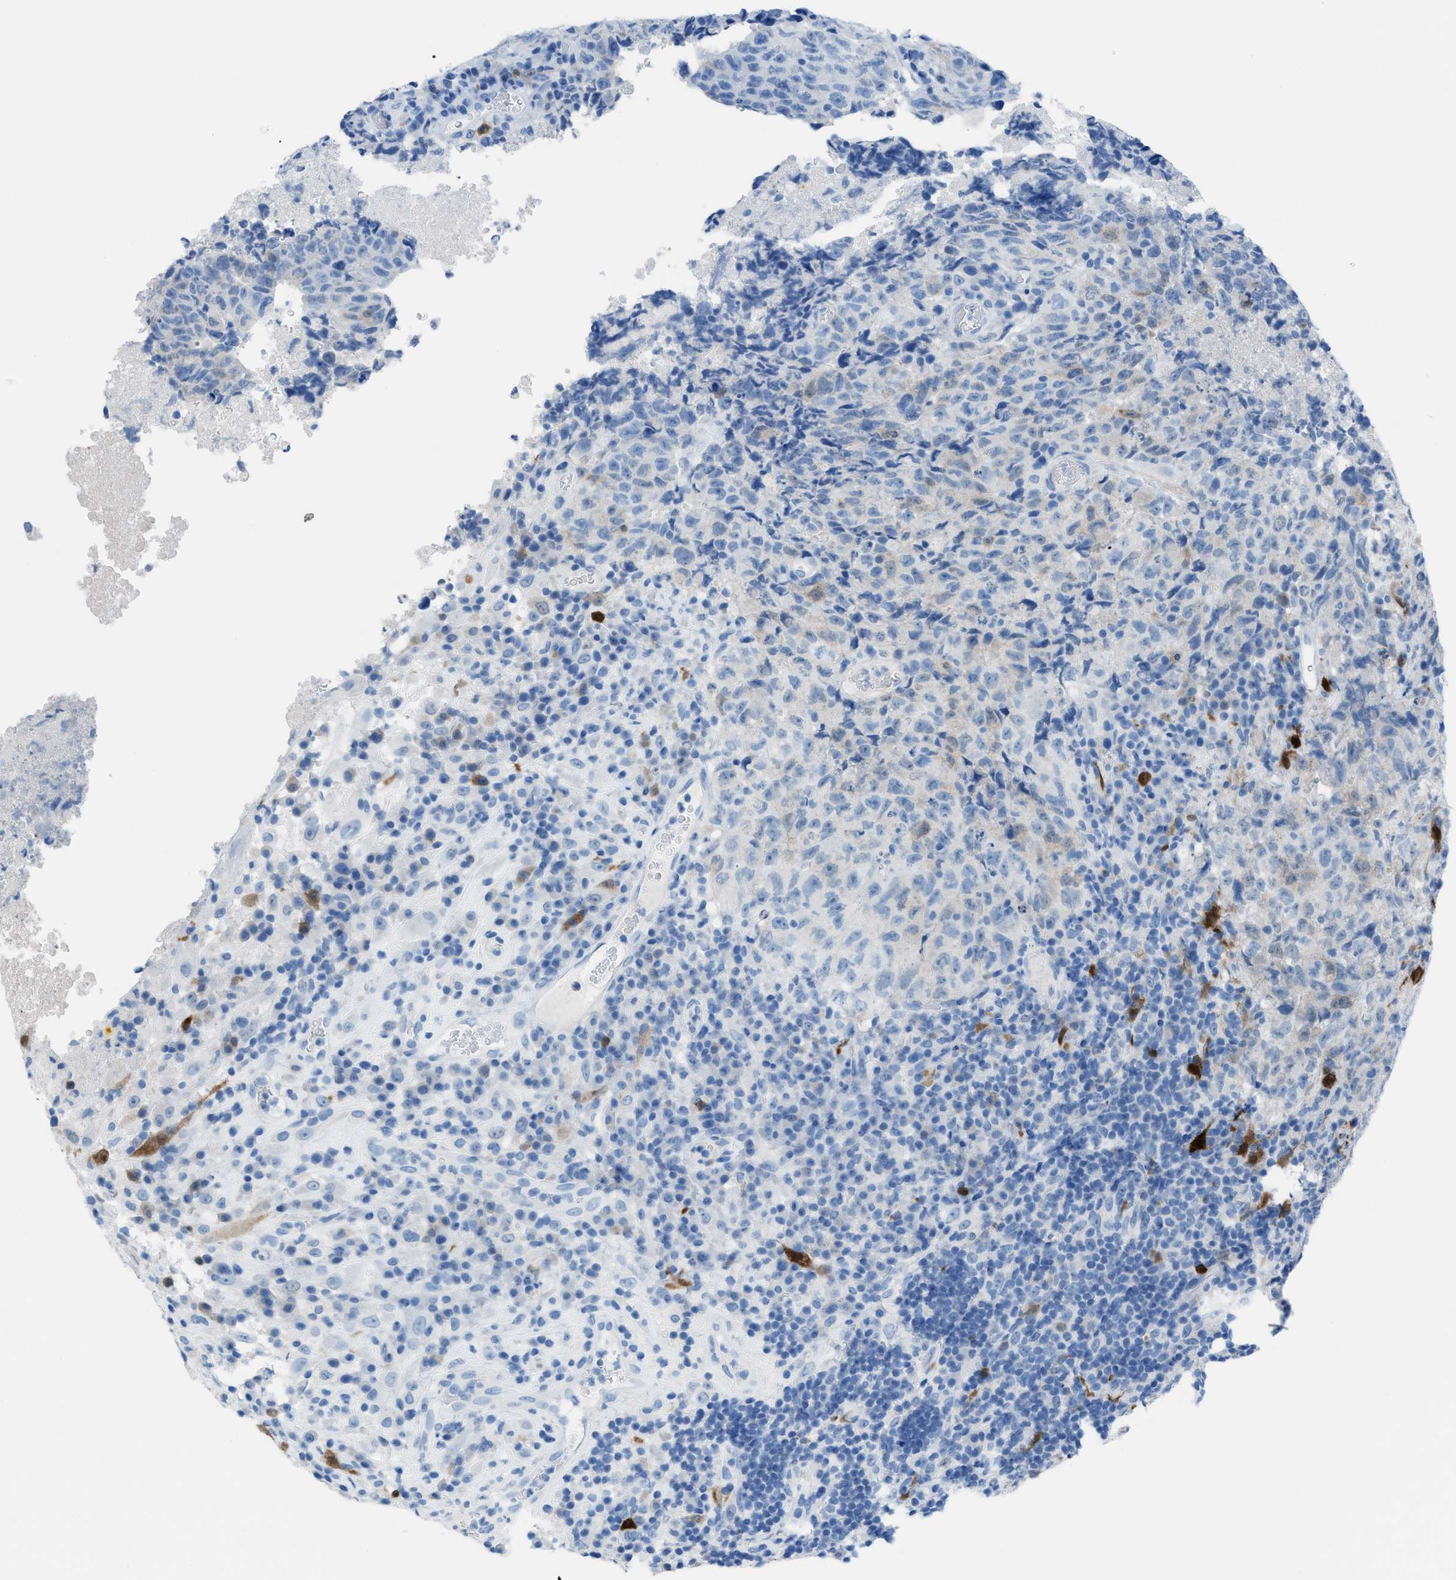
{"staining": {"intensity": "negative", "quantity": "none", "location": "none"}, "tissue": "testis cancer", "cell_type": "Tumor cells", "image_type": "cancer", "snomed": [{"axis": "morphology", "description": "Necrosis, NOS"}, {"axis": "morphology", "description": "Carcinoma, Embryonal, NOS"}, {"axis": "topography", "description": "Testis"}], "caption": "Embryonal carcinoma (testis) was stained to show a protein in brown. There is no significant staining in tumor cells.", "gene": "CDKN2A", "patient": {"sex": "male", "age": 19}}